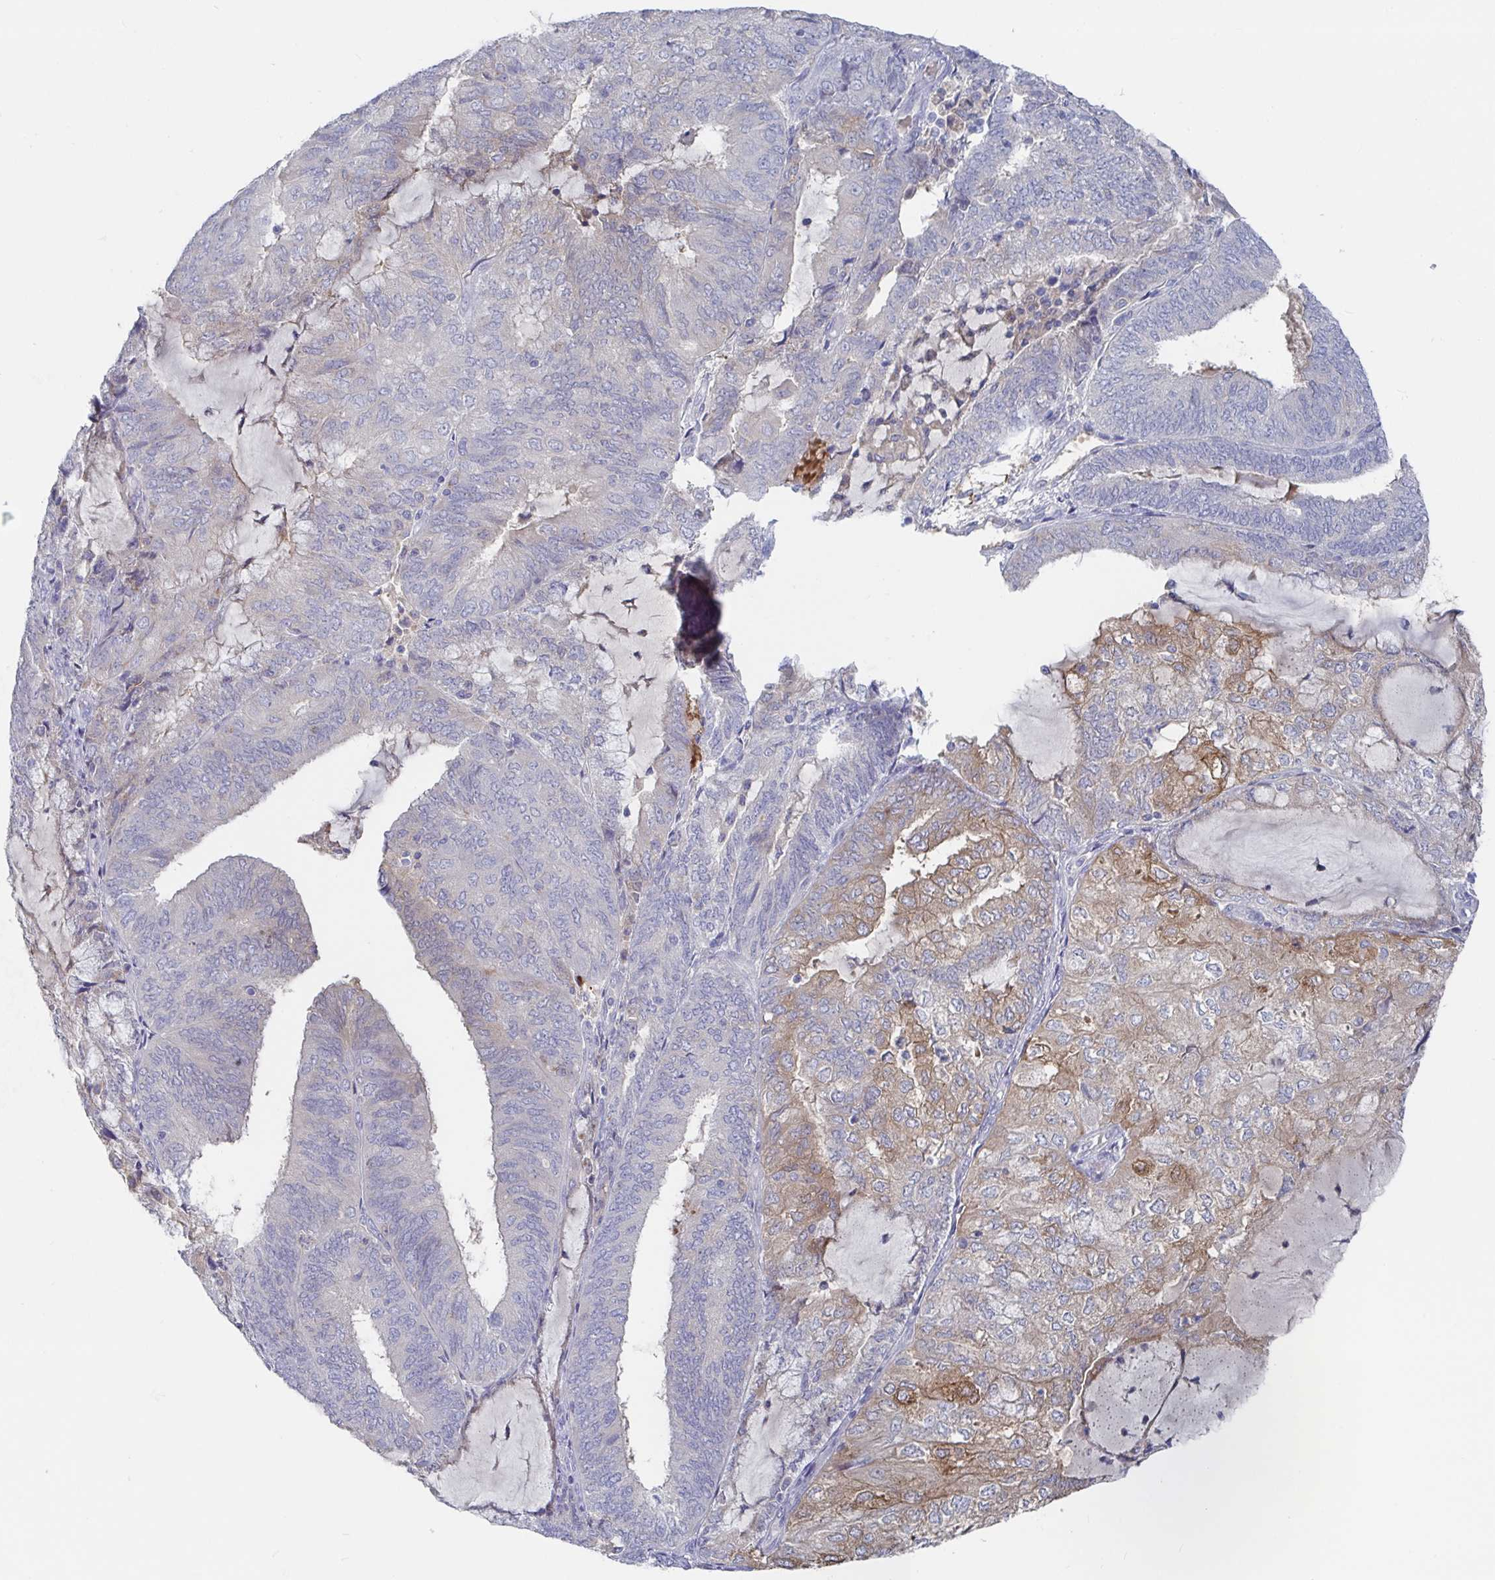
{"staining": {"intensity": "moderate", "quantity": "<25%", "location": "cytoplasmic/membranous"}, "tissue": "endometrial cancer", "cell_type": "Tumor cells", "image_type": "cancer", "snomed": [{"axis": "morphology", "description": "Adenocarcinoma, NOS"}, {"axis": "topography", "description": "Endometrium"}], "caption": "DAB immunohistochemical staining of endometrial adenocarcinoma reveals moderate cytoplasmic/membranous protein staining in approximately <25% of tumor cells.", "gene": "GPR148", "patient": {"sex": "female", "age": 81}}